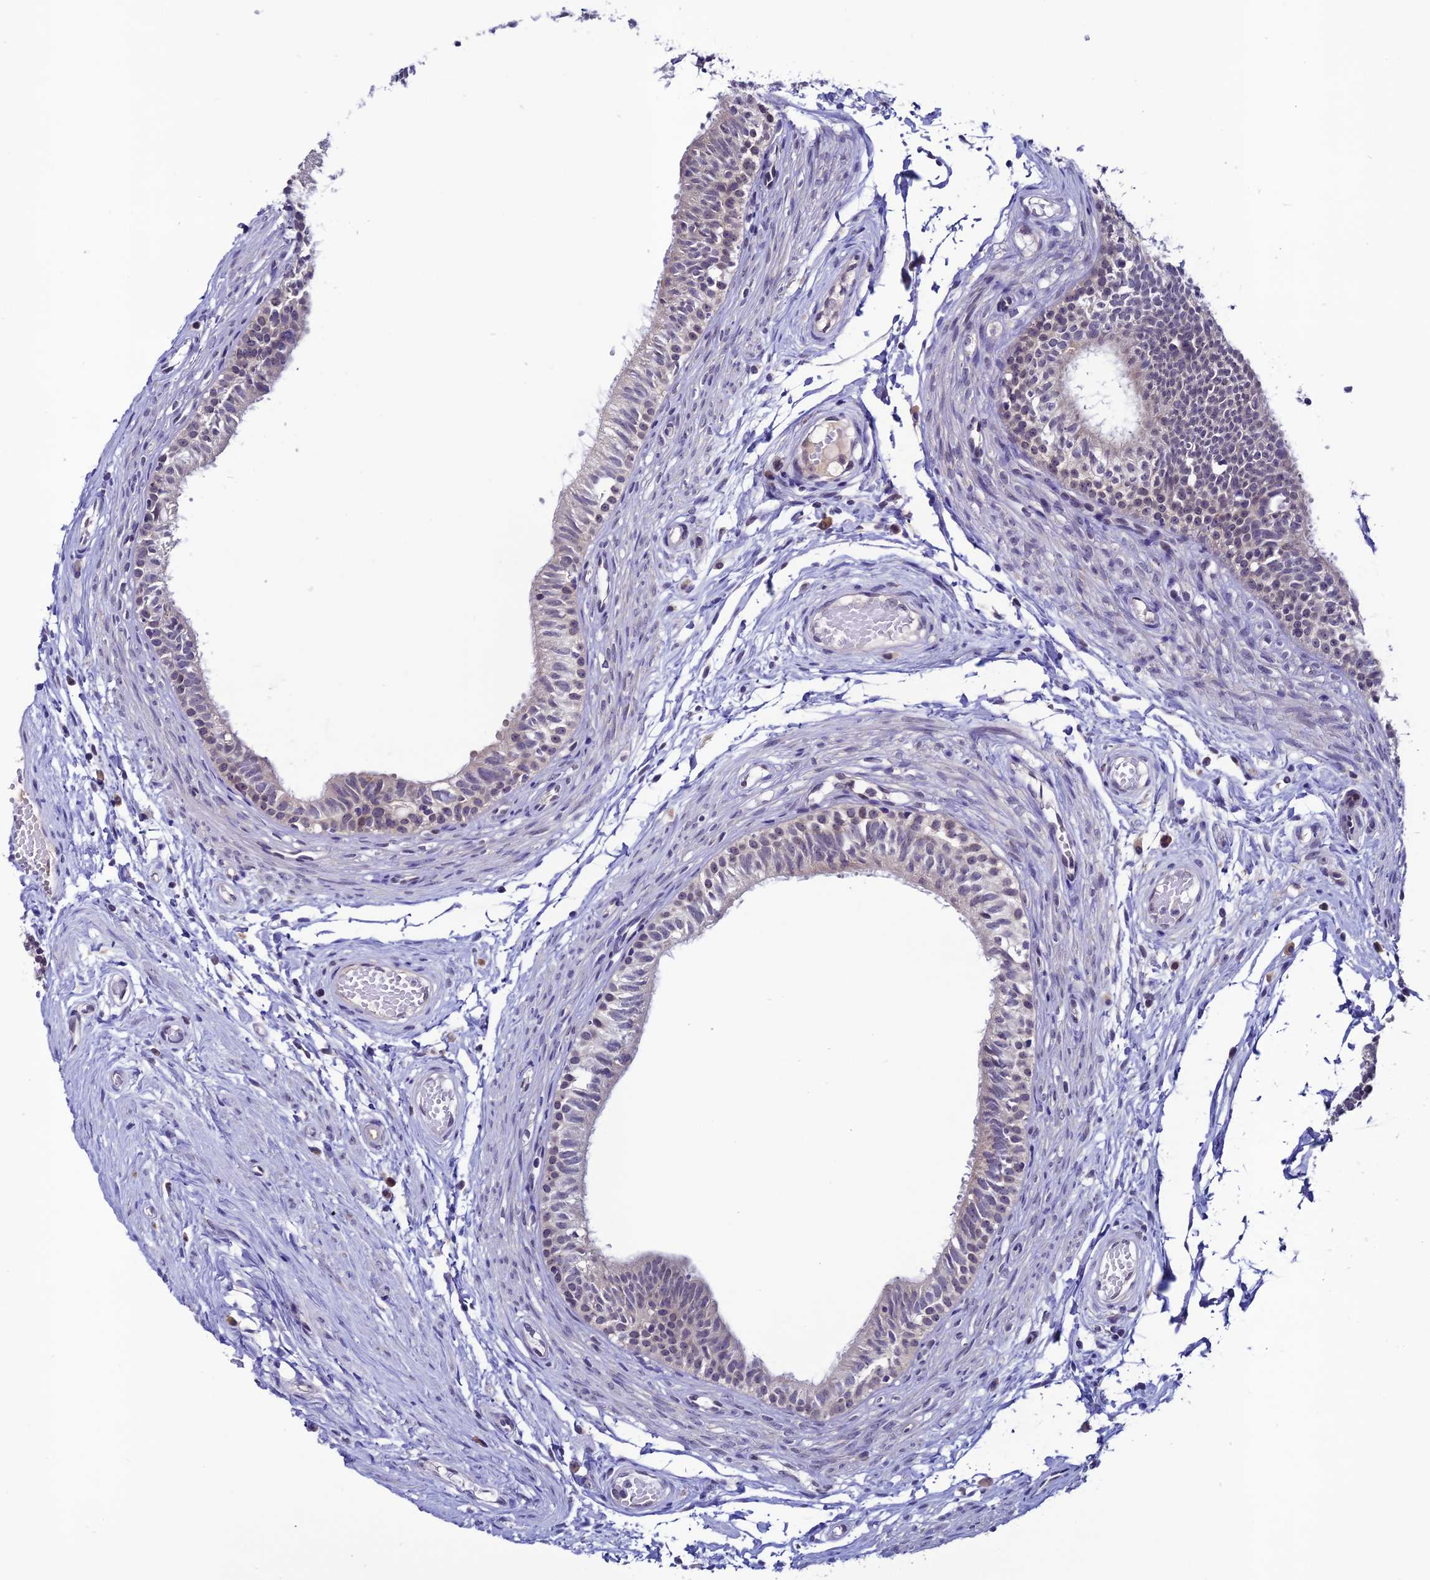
{"staining": {"intensity": "weak", "quantity": "<25%", "location": "cytoplasmic/membranous,nuclear"}, "tissue": "epididymis", "cell_type": "Glandular cells", "image_type": "normal", "snomed": [{"axis": "morphology", "description": "Normal tissue, NOS"}, {"axis": "topography", "description": "Epididymis, spermatic cord, NOS"}], "caption": "IHC image of normal epididymis: epididymis stained with DAB reveals no significant protein staining in glandular cells.", "gene": "FZD8", "patient": {"sex": "male", "age": 22}}